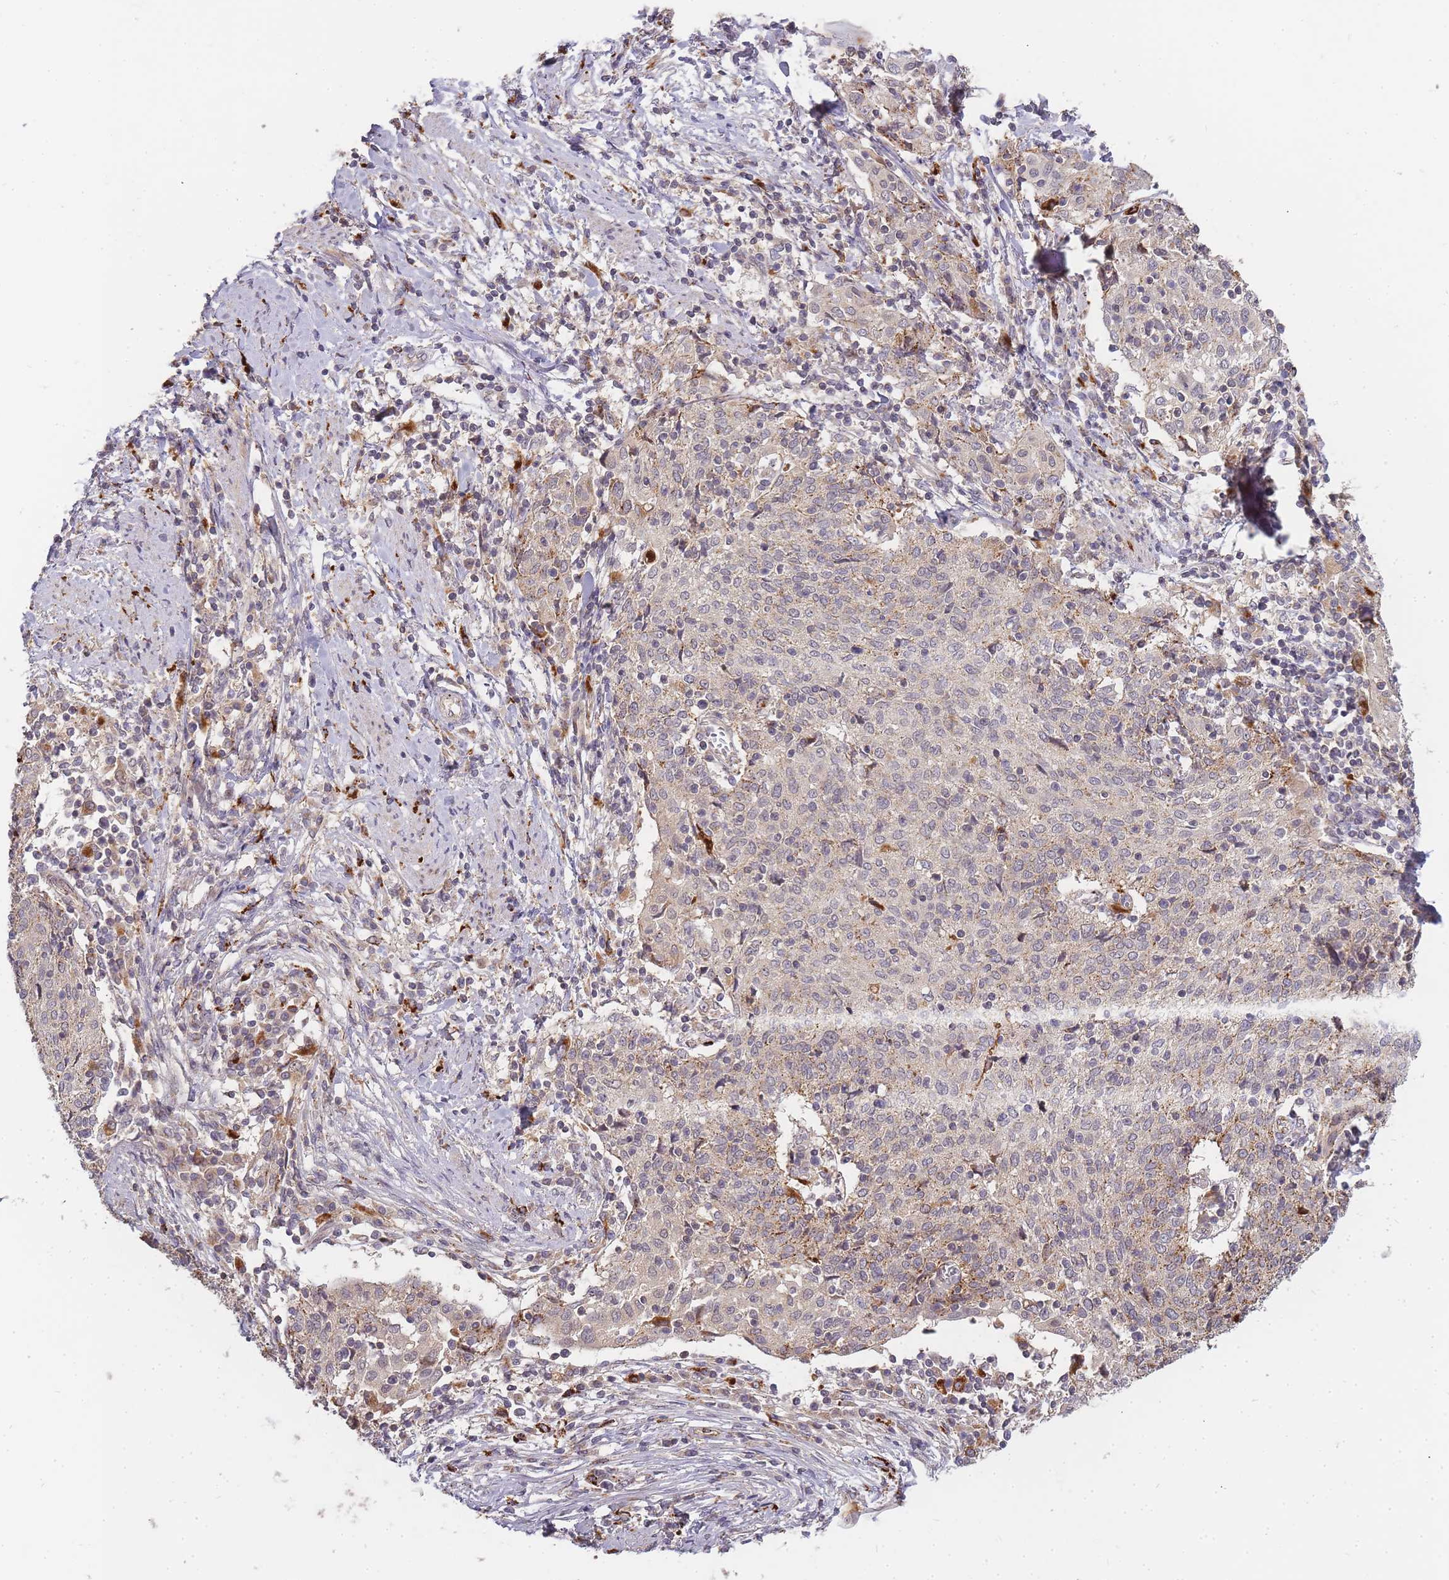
{"staining": {"intensity": "weak", "quantity": ">75%", "location": "cytoplasmic/membranous"}, "tissue": "cervical cancer", "cell_type": "Tumor cells", "image_type": "cancer", "snomed": [{"axis": "morphology", "description": "Squamous cell carcinoma, NOS"}, {"axis": "topography", "description": "Cervix"}], "caption": "Approximately >75% of tumor cells in human cervical cancer (squamous cell carcinoma) exhibit weak cytoplasmic/membranous protein positivity as visualized by brown immunohistochemical staining.", "gene": "ATG5", "patient": {"sex": "female", "age": 52}}